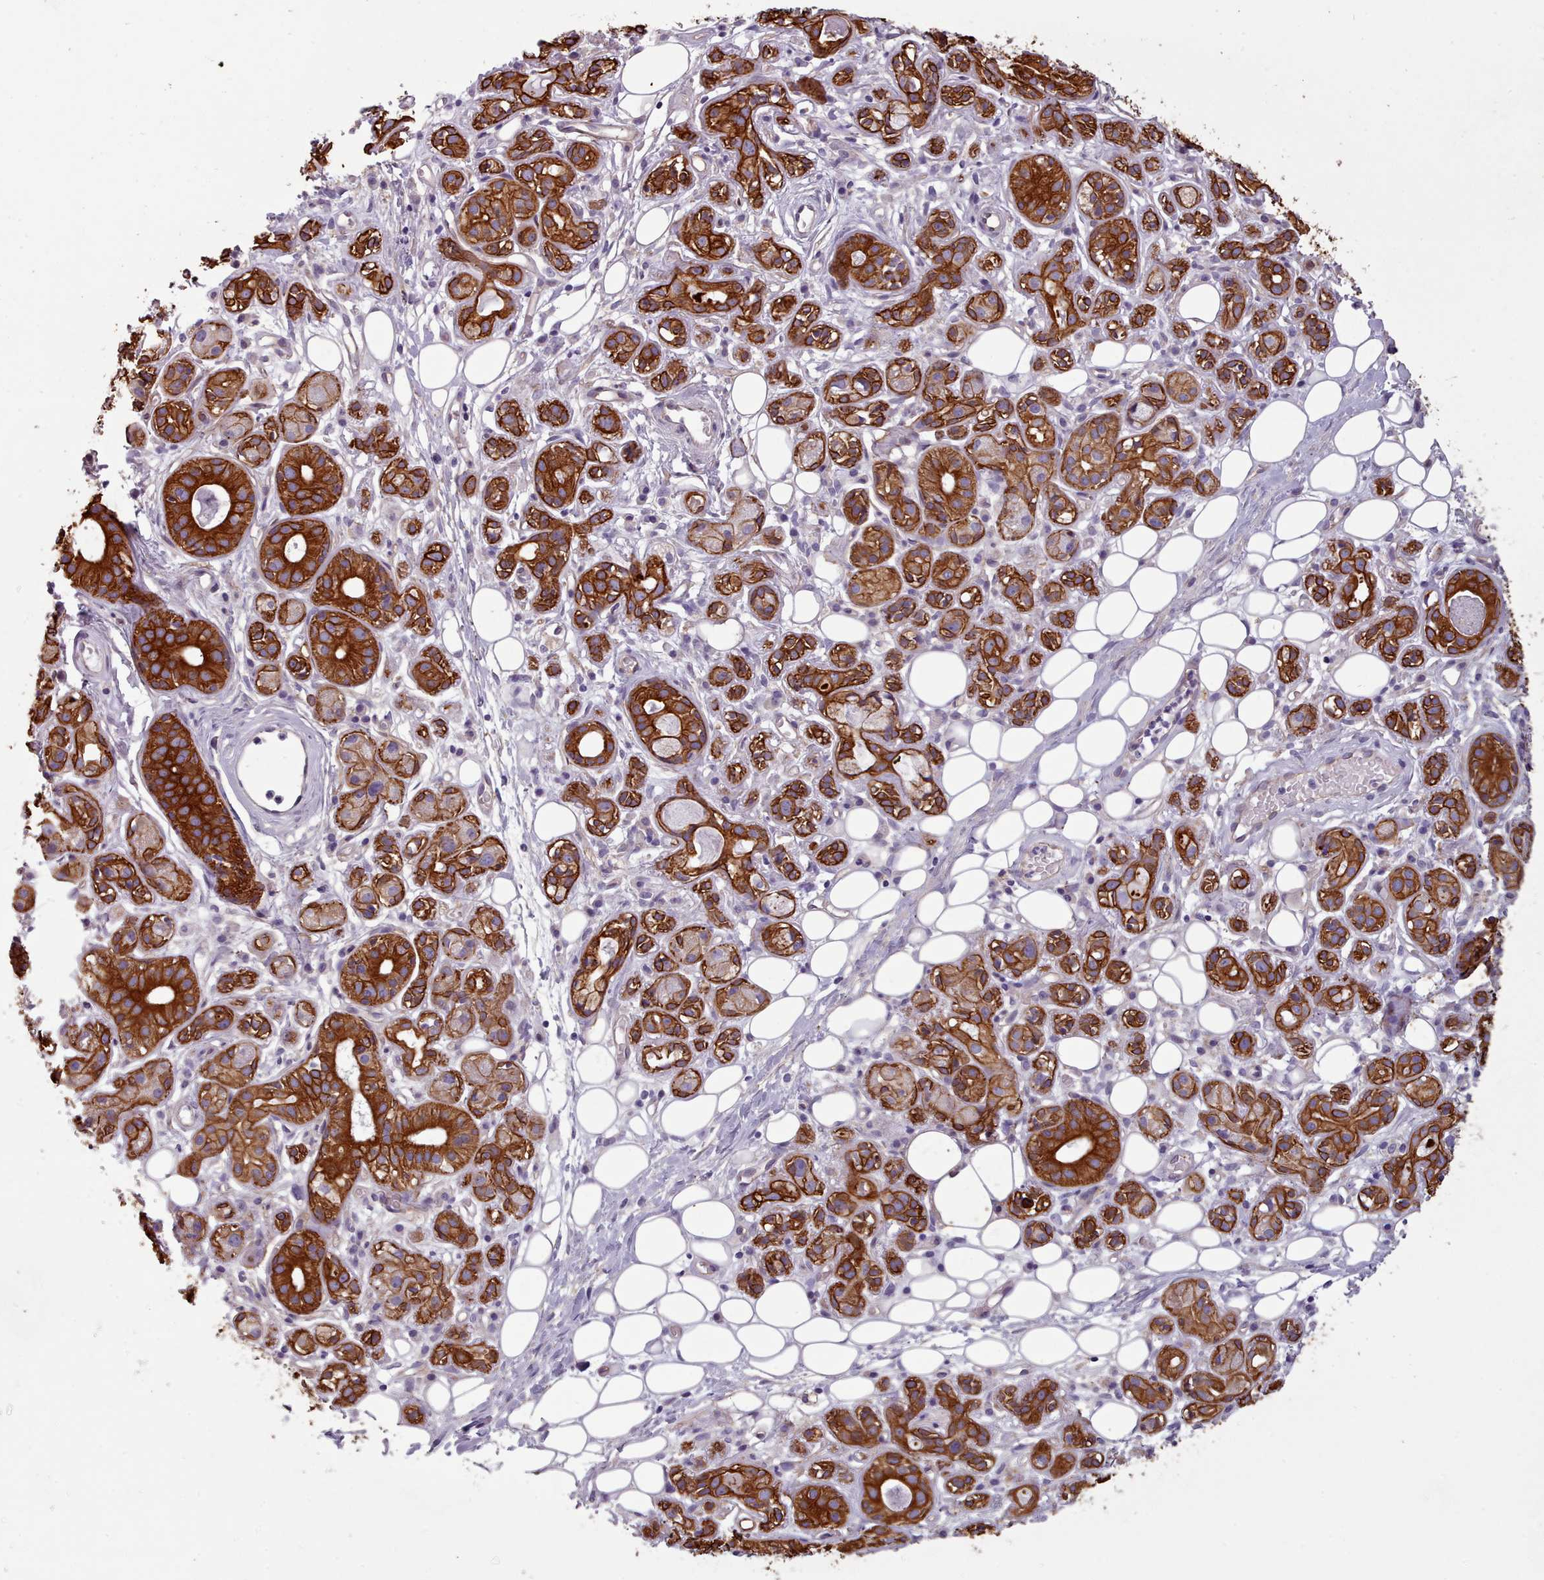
{"staining": {"intensity": "strong", "quantity": "25%-75%", "location": "cytoplasmic/membranous"}, "tissue": "salivary gland", "cell_type": "Glandular cells", "image_type": "normal", "snomed": [{"axis": "morphology", "description": "Normal tissue, NOS"}, {"axis": "topography", "description": "Salivary gland"}], "caption": "An immunohistochemistry (IHC) histopathology image of benign tissue is shown. Protein staining in brown highlights strong cytoplasmic/membranous positivity in salivary gland within glandular cells.", "gene": "PLD4", "patient": {"sex": "male", "age": 54}}